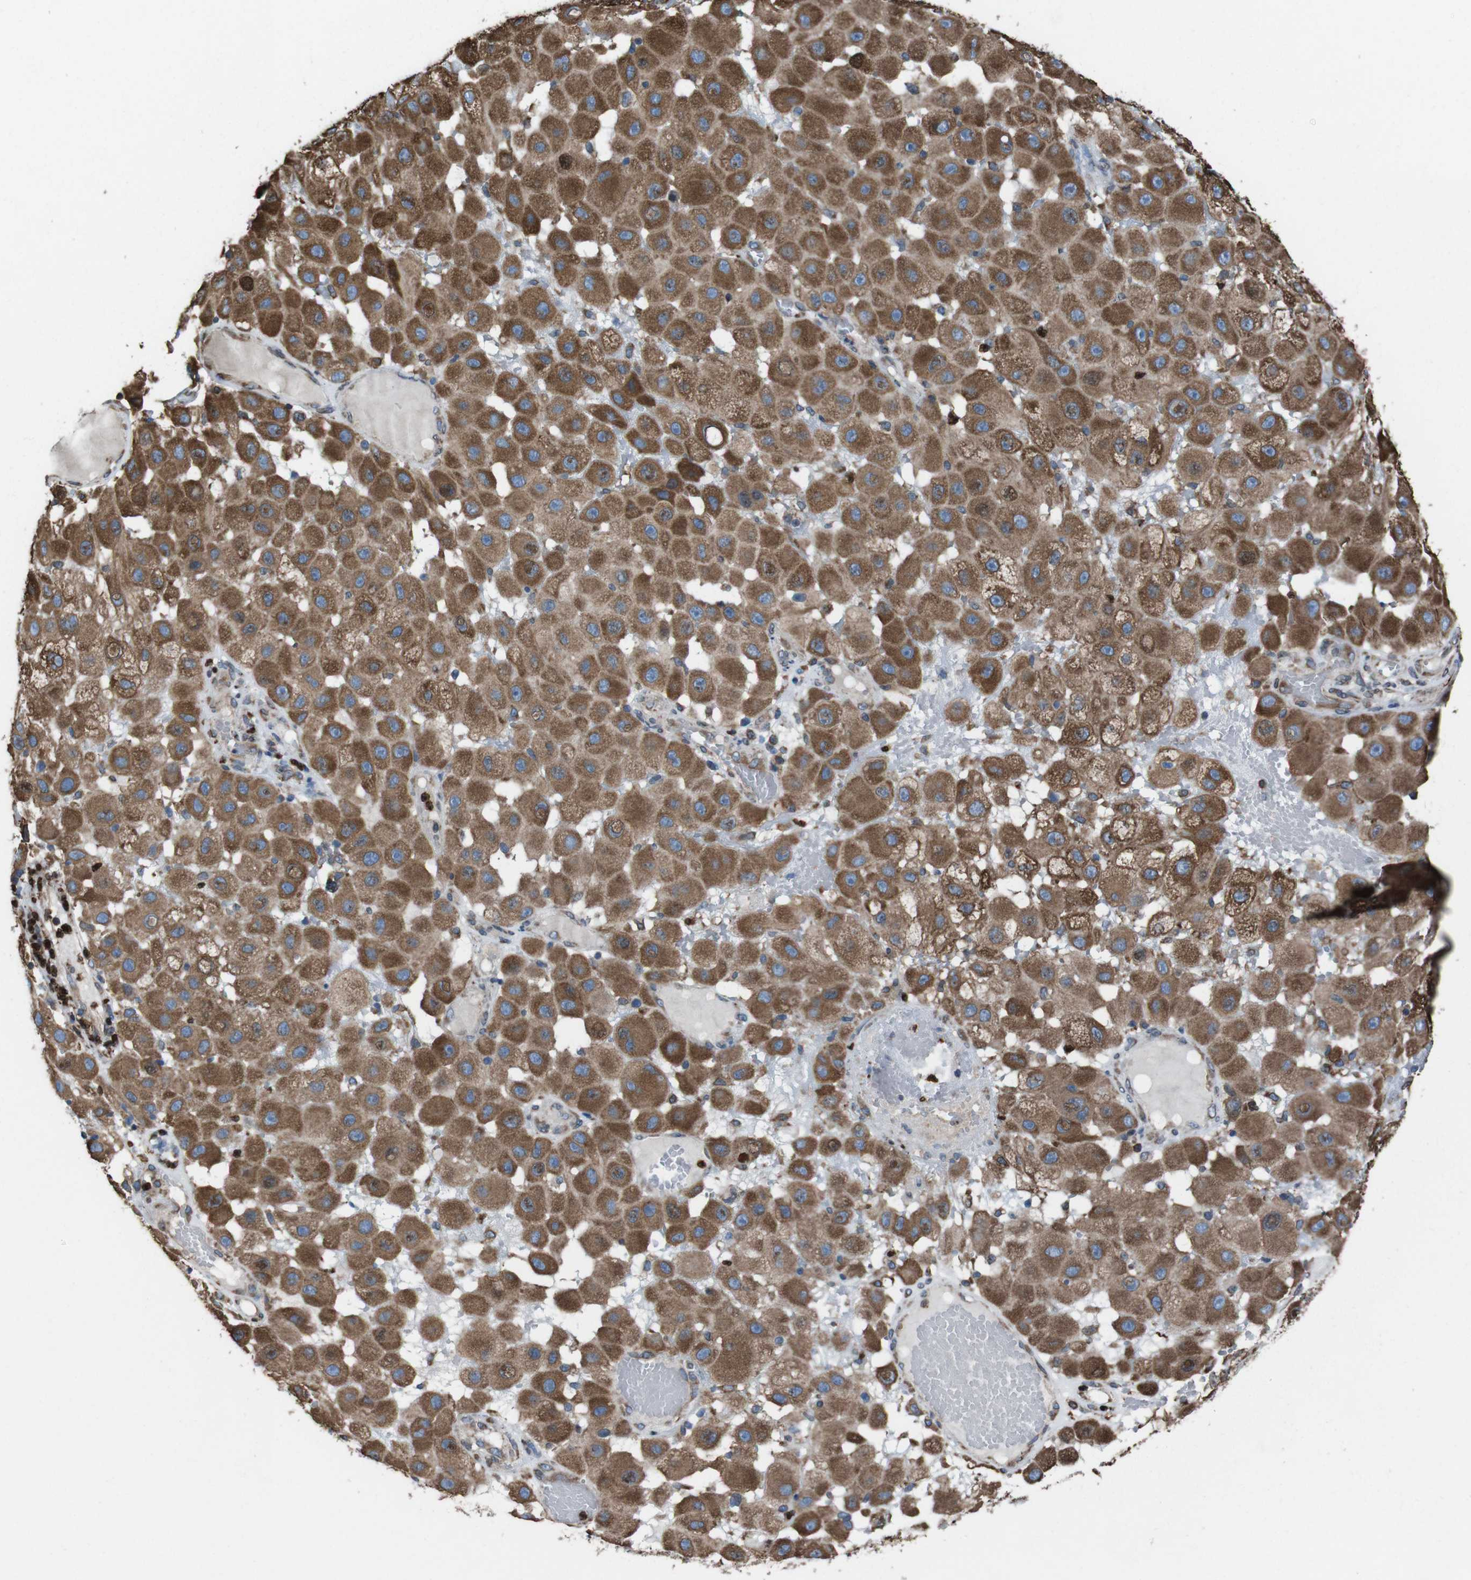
{"staining": {"intensity": "moderate", "quantity": ">75%", "location": "cytoplasmic/membranous"}, "tissue": "melanoma", "cell_type": "Tumor cells", "image_type": "cancer", "snomed": [{"axis": "morphology", "description": "Malignant melanoma, NOS"}, {"axis": "topography", "description": "Skin"}], "caption": "Protein staining of melanoma tissue reveals moderate cytoplasmic/membranous staining in approximately >75% of tumor cells. Nuclei are stained in blue.", "gene": "APMAP", "patient": {"sex": "female", "age": 81}}